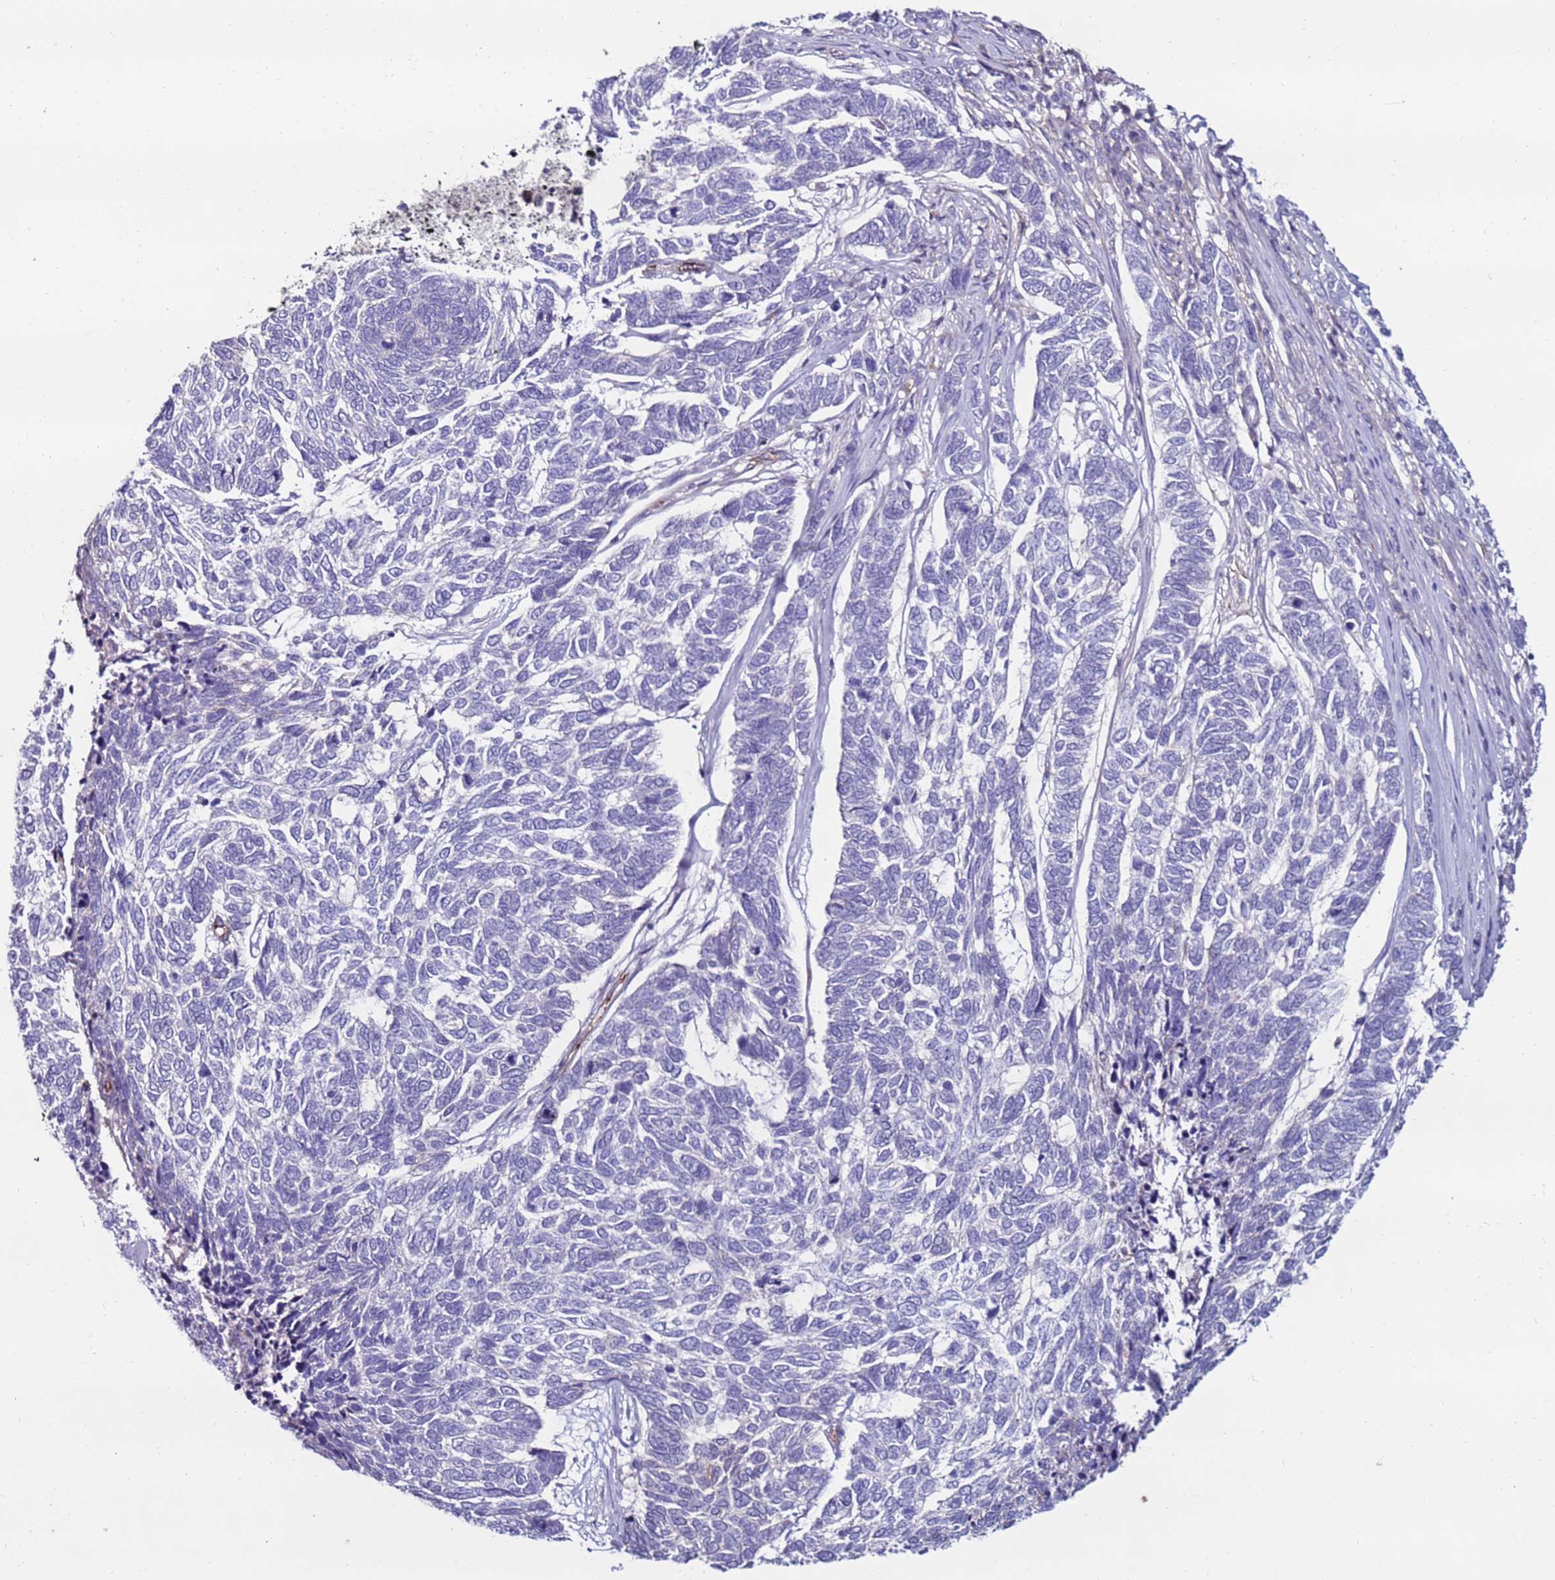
{"staining": {"intensity": "negative", "quantity": "none", "location": "none"}, "tissue": "skin cancer", "cell_type": "Tumor cells", "image_type": "cancer", "snomed": [{"axis": "morphology", "description": "Basal cell carcinoma"}, {"axis": "topography", "description": "Skin"}], "caption": "The histopathology image displays no staining of tumor cells in basal cell carcinoma (skin). (Brightfield microscopy of DAB (3,3'-diaminobenzidine) IHC at high magnification).", "gene": "CLEC4M", "patient": {"sex": "female", "age": 65}}